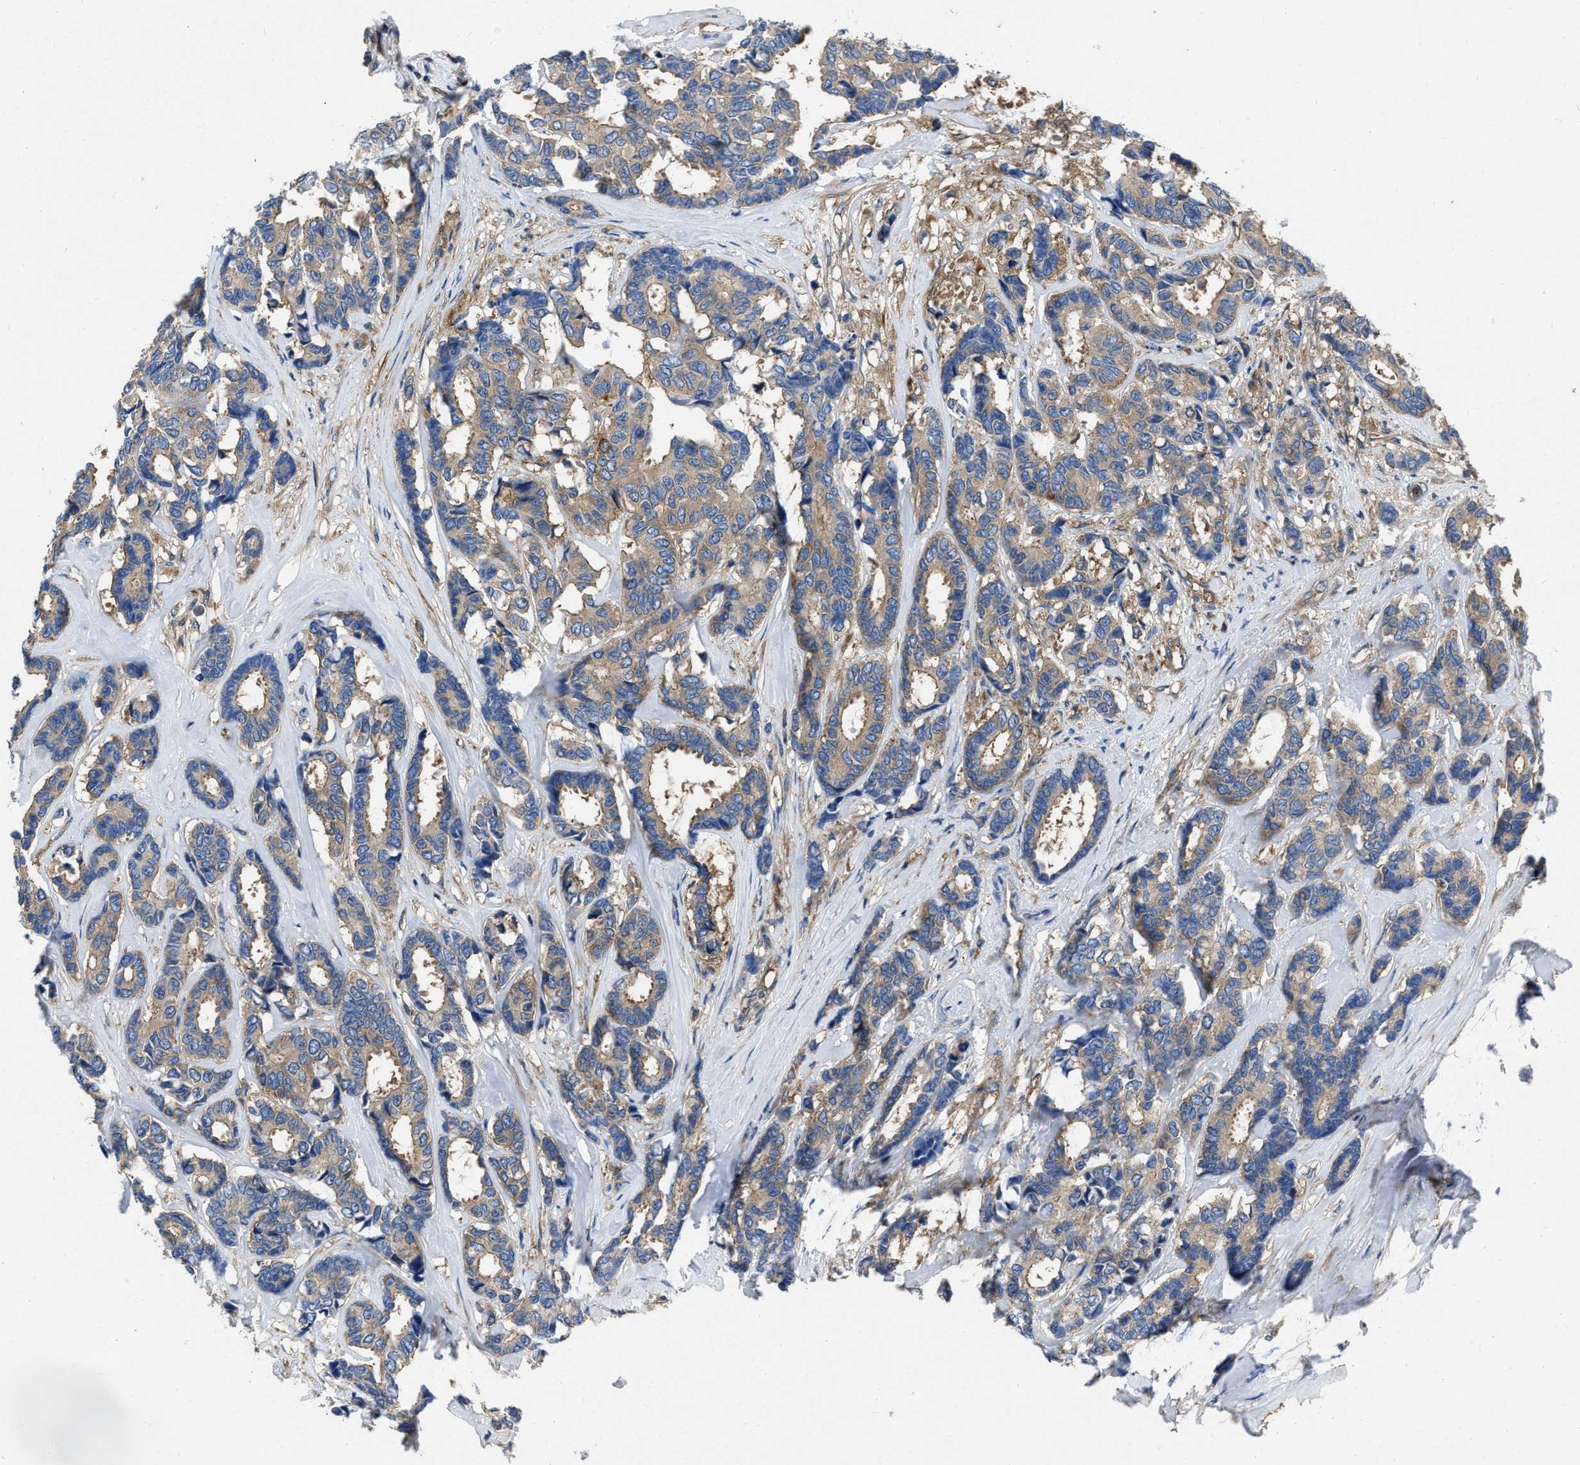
{"staining": {"intensity": "weak", "quantity": ">75%", "location": "cytoplasmic/membranous"}, "tissue": "breast cancer", "cell_type": "Tumor cells", "image_type": "cancer", "snomed": [{"axis": "morphology", "description": "Duct carcinoma"}, {"axis": "topography", "description": "Breast"}], "caption": "Human breast cancer stained for a protein (brown) exhibits weak cytoplasmic/membranous positive positivity in about >75% of tumor cells.", "gene": "YARS1", "patient": {"sex": "female", "age": 87}}